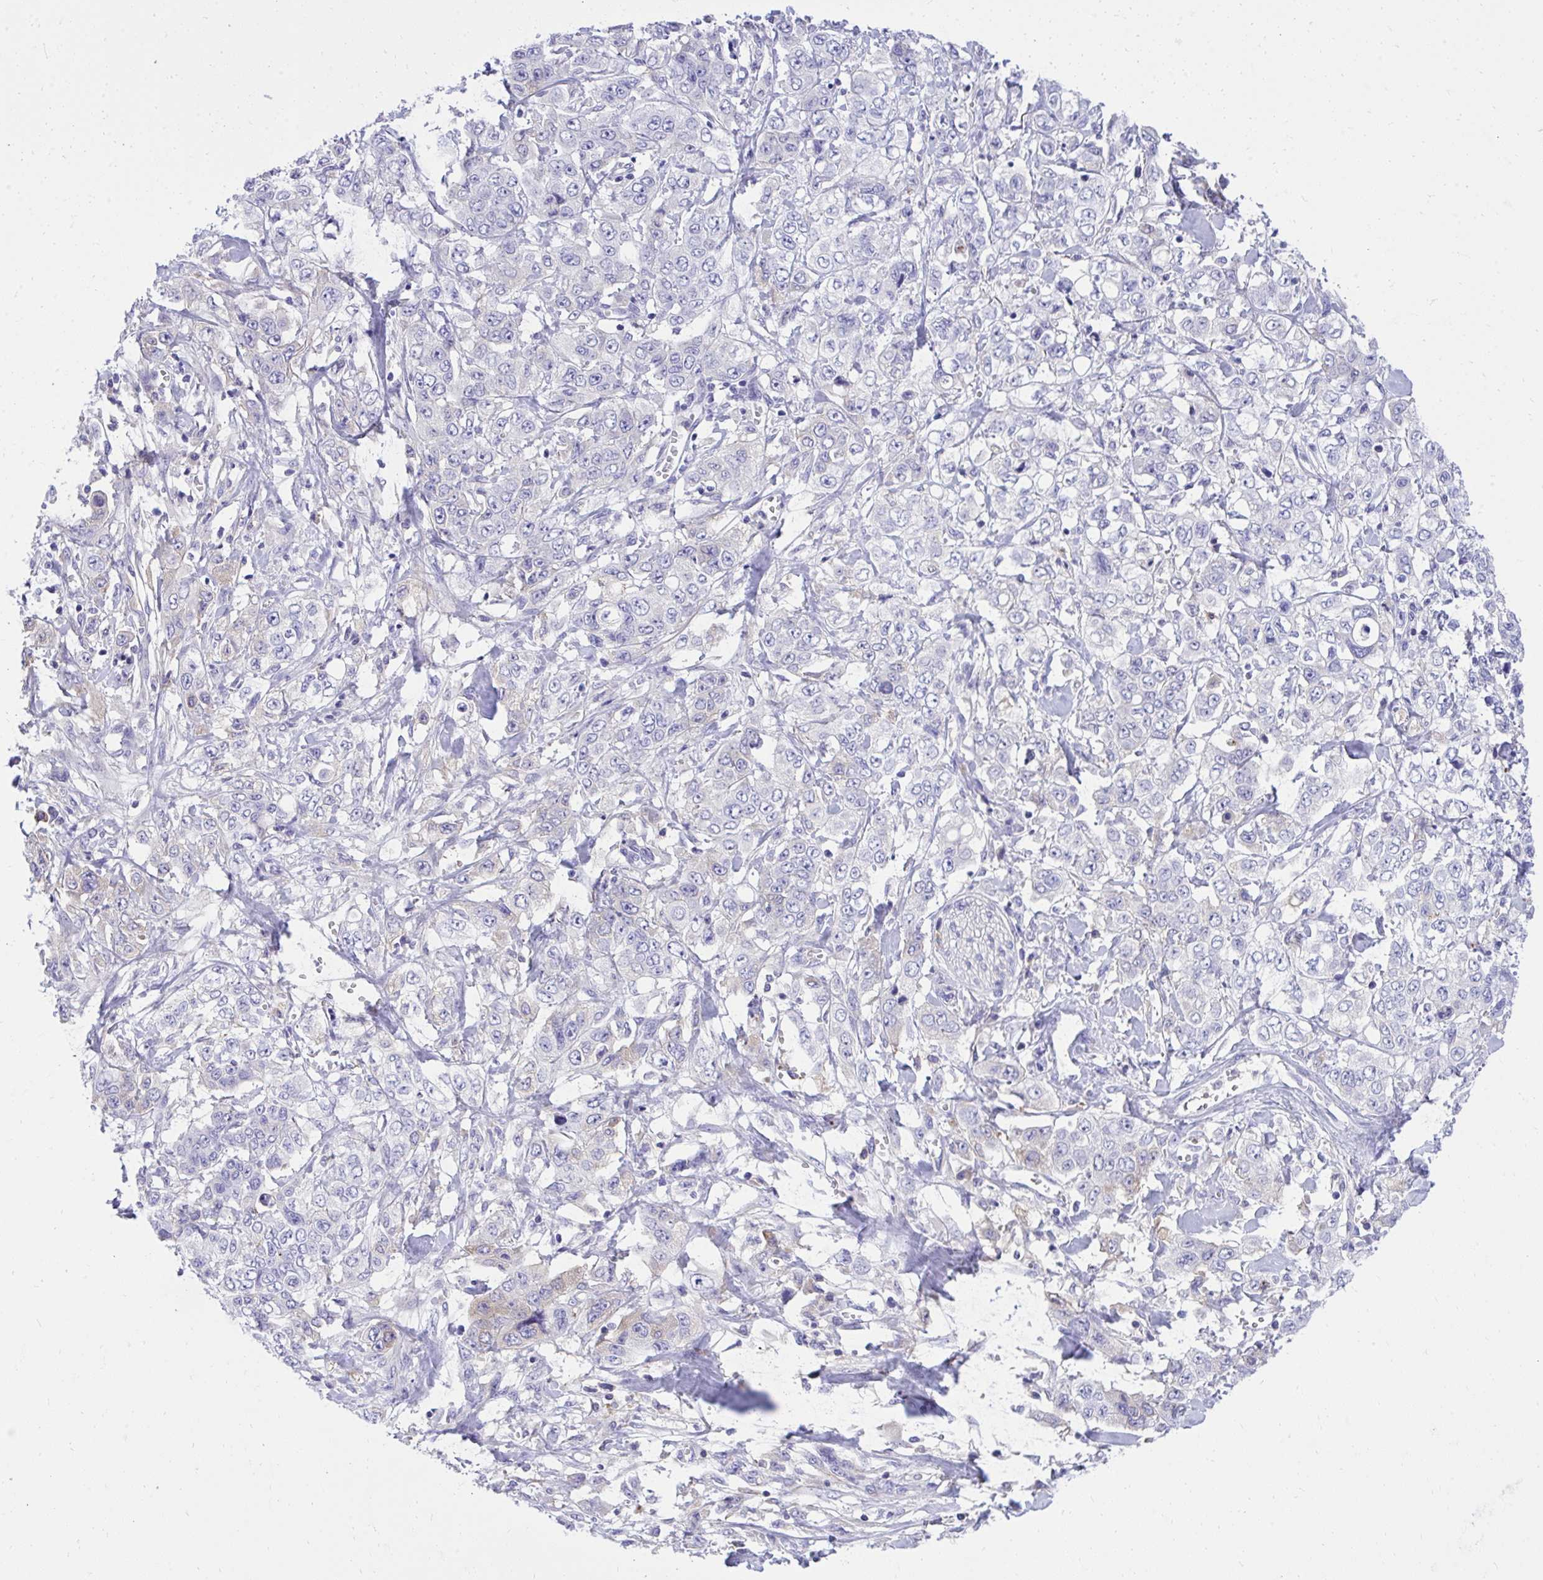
{"staining": {"intensity": "negative", "quantity": "none", "location": "none"}, "tissue": "stomach cancer", "cell_type": "Tumor cells", "image_type": "cancer", "snomed": [{"axis": "morphology", "description": "Adenocarcinoma, NOS"}, {"axis": "topography", "description": "Stomach, upper"}], "caption": "DAB (3,3'-diaminobenzidine) immunohistochemical staining of human stomach cancer (adenocarcinoma) demonstrates no significant positivity in tumor cells. Brightfield microscopy of immunohistochemistry (IHC) stained with DAB (brown) and hematoxylin (blue), captured at high magnification.", "gene": "HRG", "patient": {"sex": "male", "age": 62}}